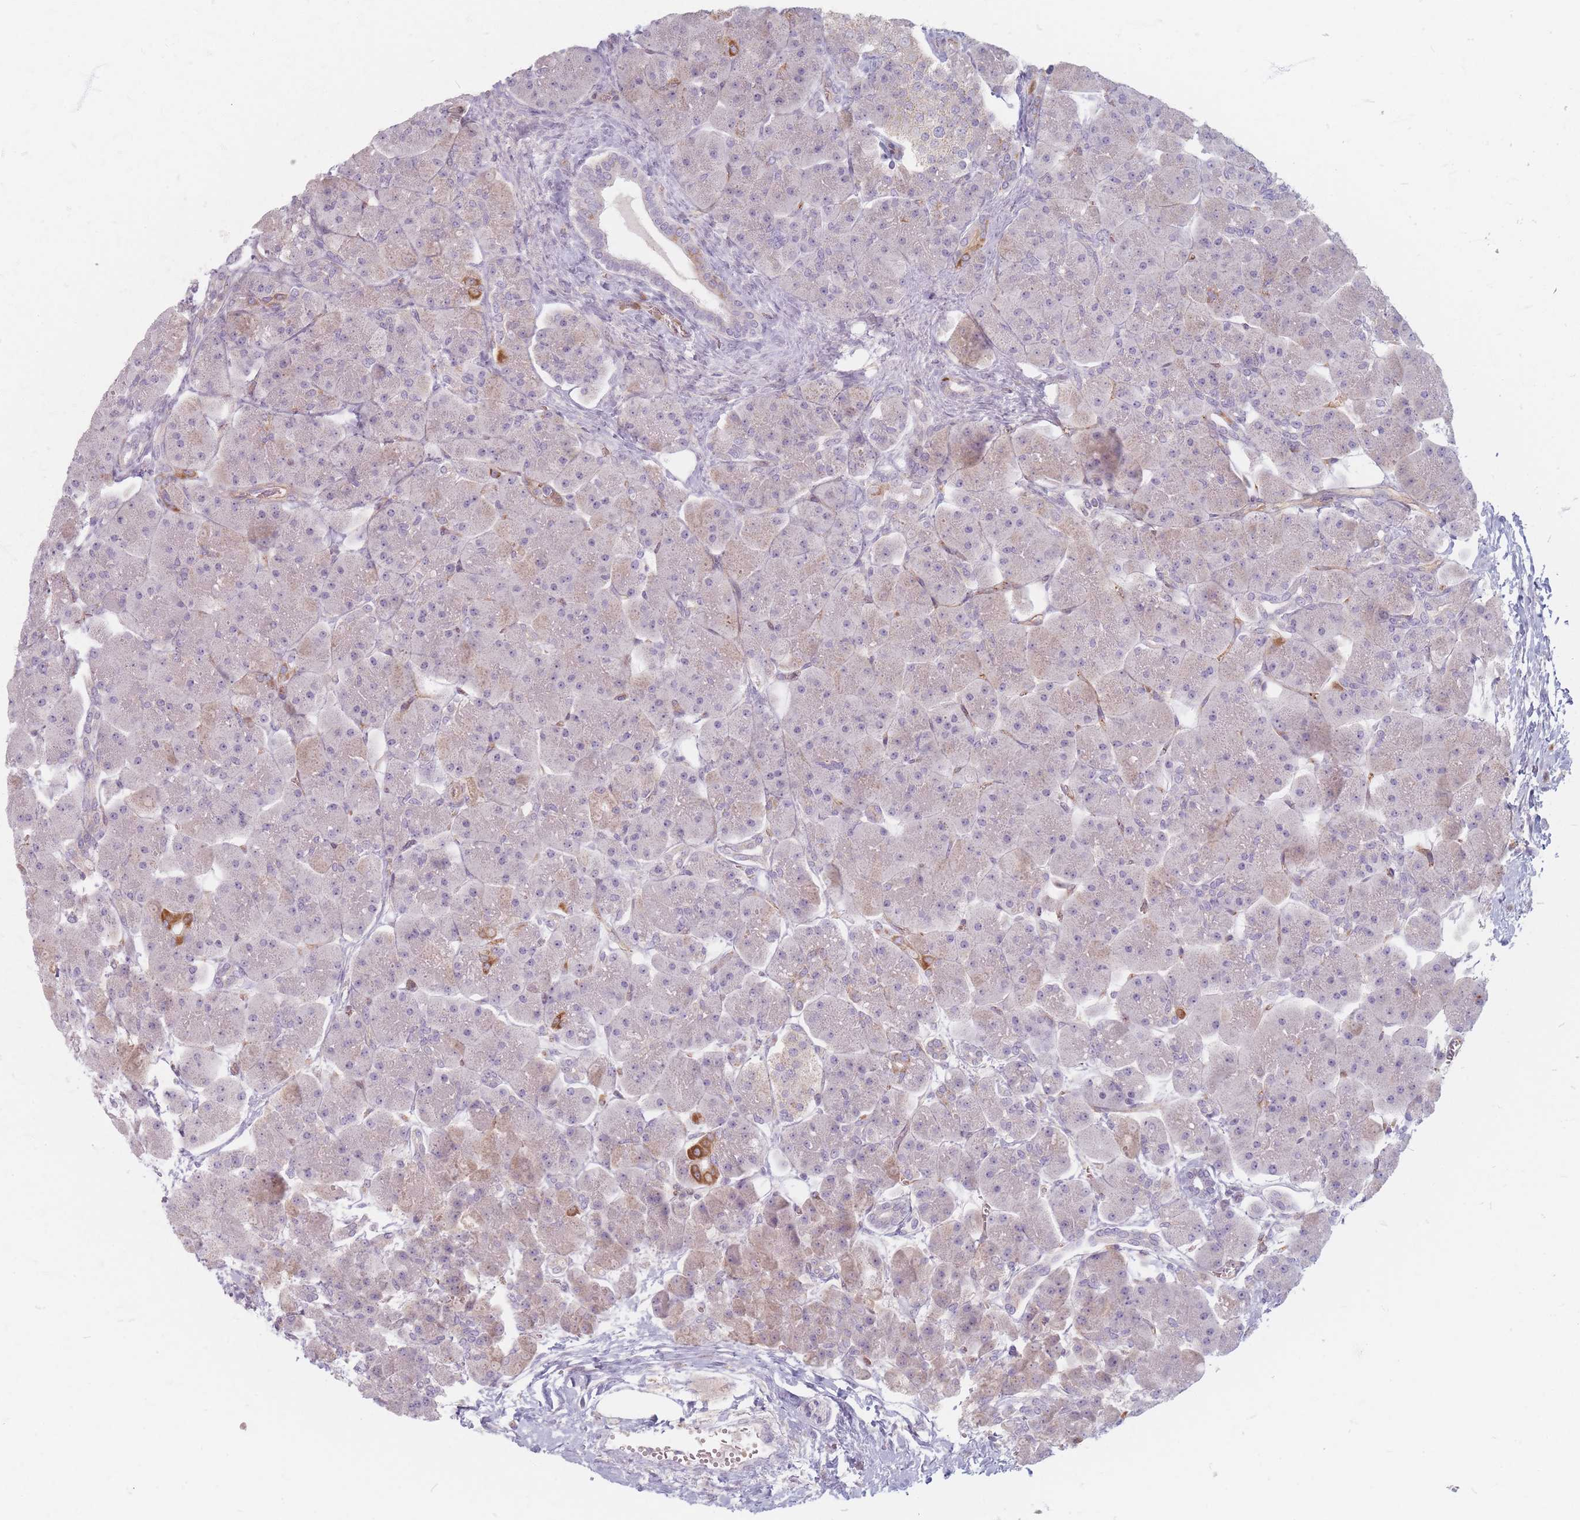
{"staining": {"intensity": "moderate", "quantity": "<25%", "location": "cytoplasmic/membranous"}, "tissue": "pancreas", "cell_type": "Exocrine glandular cells", "image_type": "normal", "snomed": [{"axis": "morphology", "description": "Normal tissue, NOS"}, {"axis": "topography", "description": "Pancreas"}], "caption": "Brown immunohistochemical staining in benign pancreas demonstrates moderate cytoplasmic/membranous staining in about <25% of exocrine glandular cells.", "gene": "CHCHD7", "patient": {"sex": "male", "age": 66}}